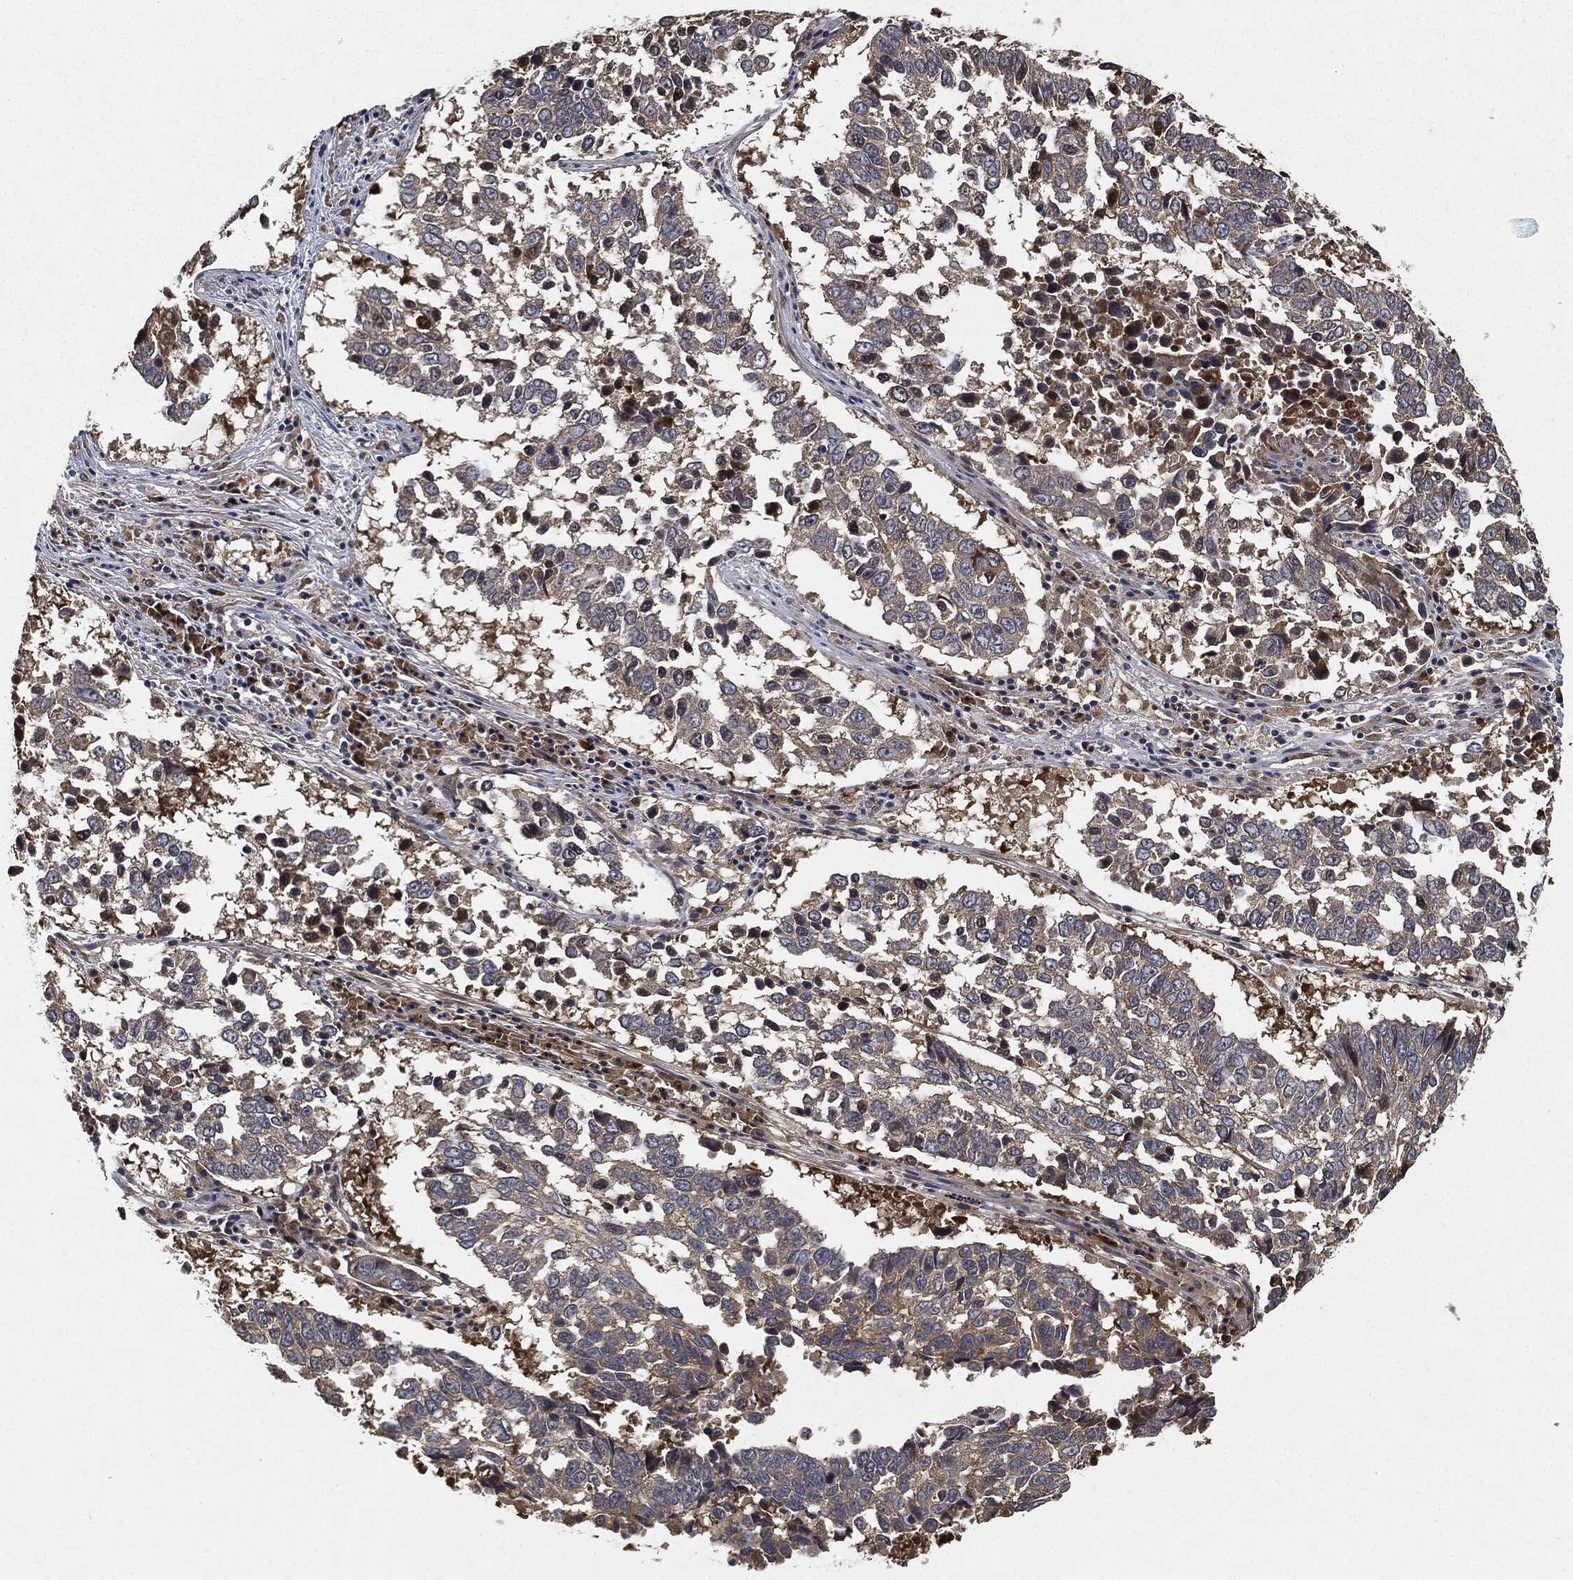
{"staining": {"intensity": "weak", "quantity": "<25%", "location": "cytoplasmic/membranous"}, "tissue": "lung cancer", "cell_type": "Tumor cells", "image_type": "cancer", "snomed": [{"axis": "morphology", "description": "Squamous cell carcinoma, NOS"}, {"axis": "topography", "description": "Lung"}], "caption": "Immunohistochemical staining of human lung cancer (squamous cell carcinoma) reveals no significant staining in tumor cells.", "gene": "MLST8", "patient": {"sex": "male", "age": 82}}